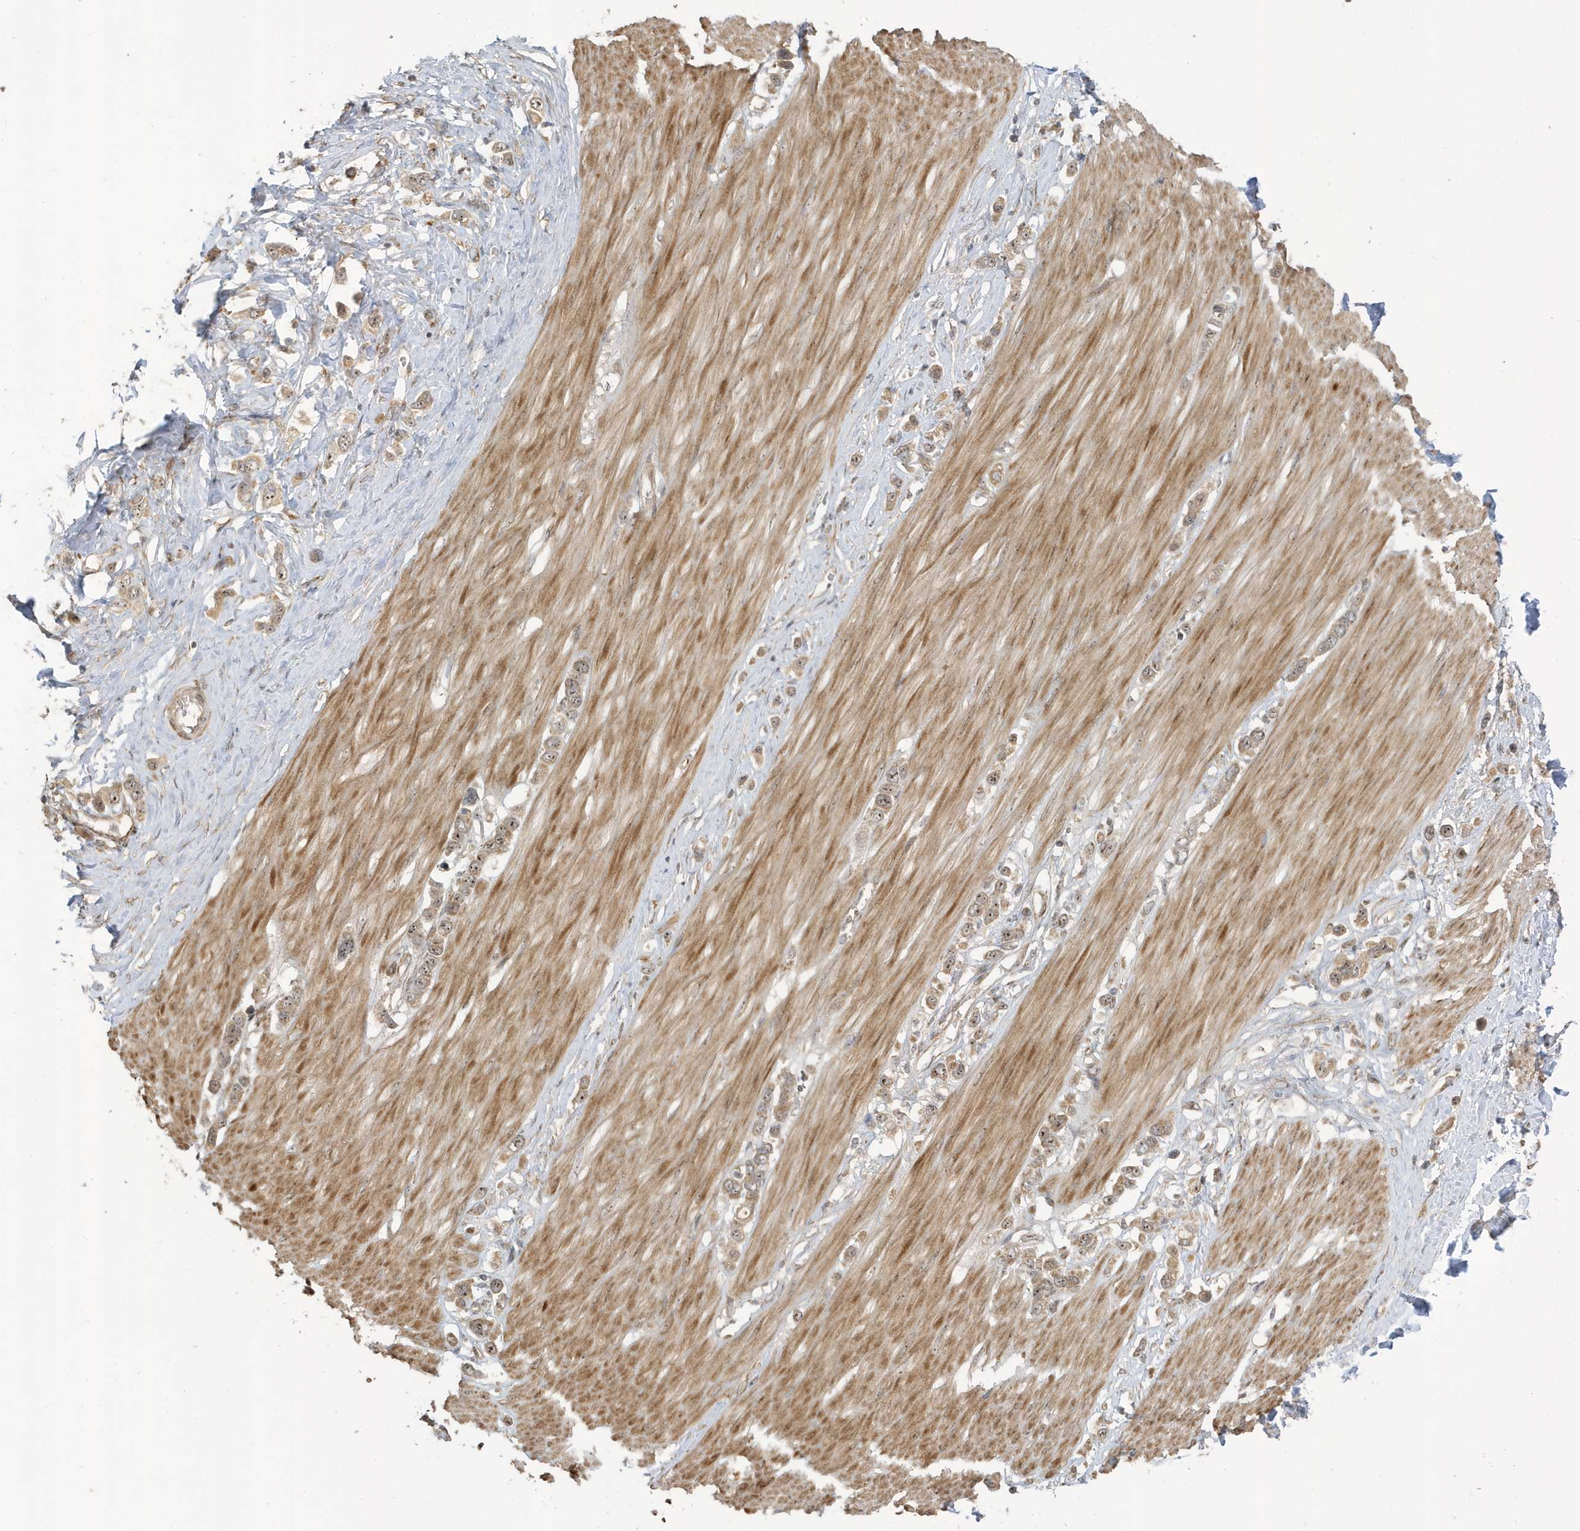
{"staining": {"intensity": "weak", "quantity": ">75%", "location": "cytoplasmic/membranous,nuclear"}, "tissue": "stomach cancer", "cell_type": "Tumor cells", "image_type": "cancer", "snomed": [{"axis": "morphology", "description": "Adenocarcinoma, NOS"}, {"axis": "topography", "description": "Stomach"}], "caption": "Stomach cancer (adenocarcinoma) stained for a protein (brown) displays weak cytoplasmic/membranous and nuclear positive positivity in about >75% of tumor cells.", "gene": "ECM2", "patient": {"sex": "female", "age": 65}}